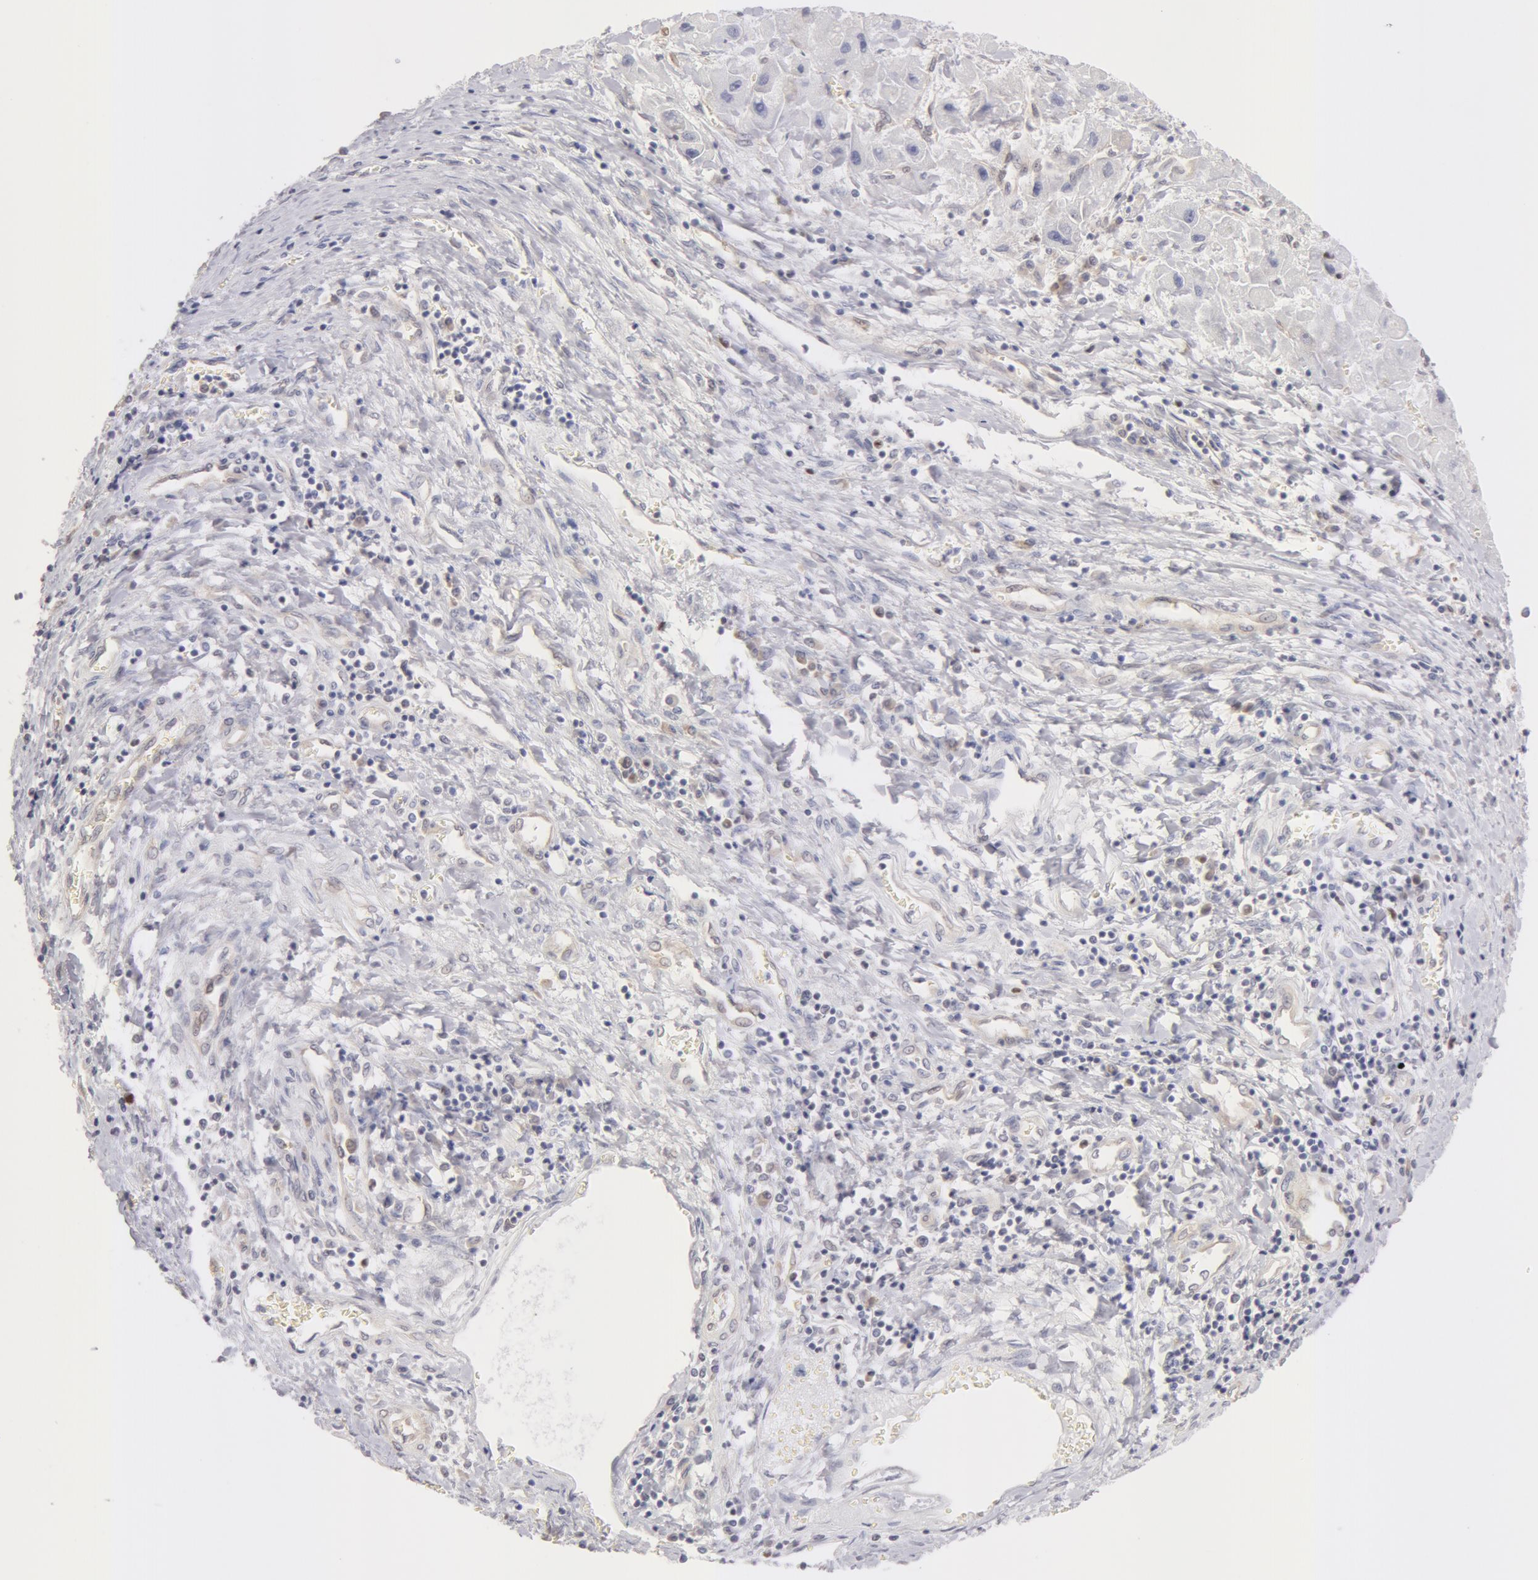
{"staining": {"intensity": "negative", "quantity": "none", "location": "none"}, "tissue": "liver cancer", "cell_type": "Tumor cells", "image_type": "cancer", "snomed": [{"axis": "morphology", "description": "Carcinoma, Hepatocellular, NOS"}, {"axis": "topography", "description": "Liver"}], "caption": "Tumor cells are negative for protein expression in human liver cancer (hepatocellular carcinoma).", "gene": "DDX3Y", "patient": {"sex": "male", "age": 24}}